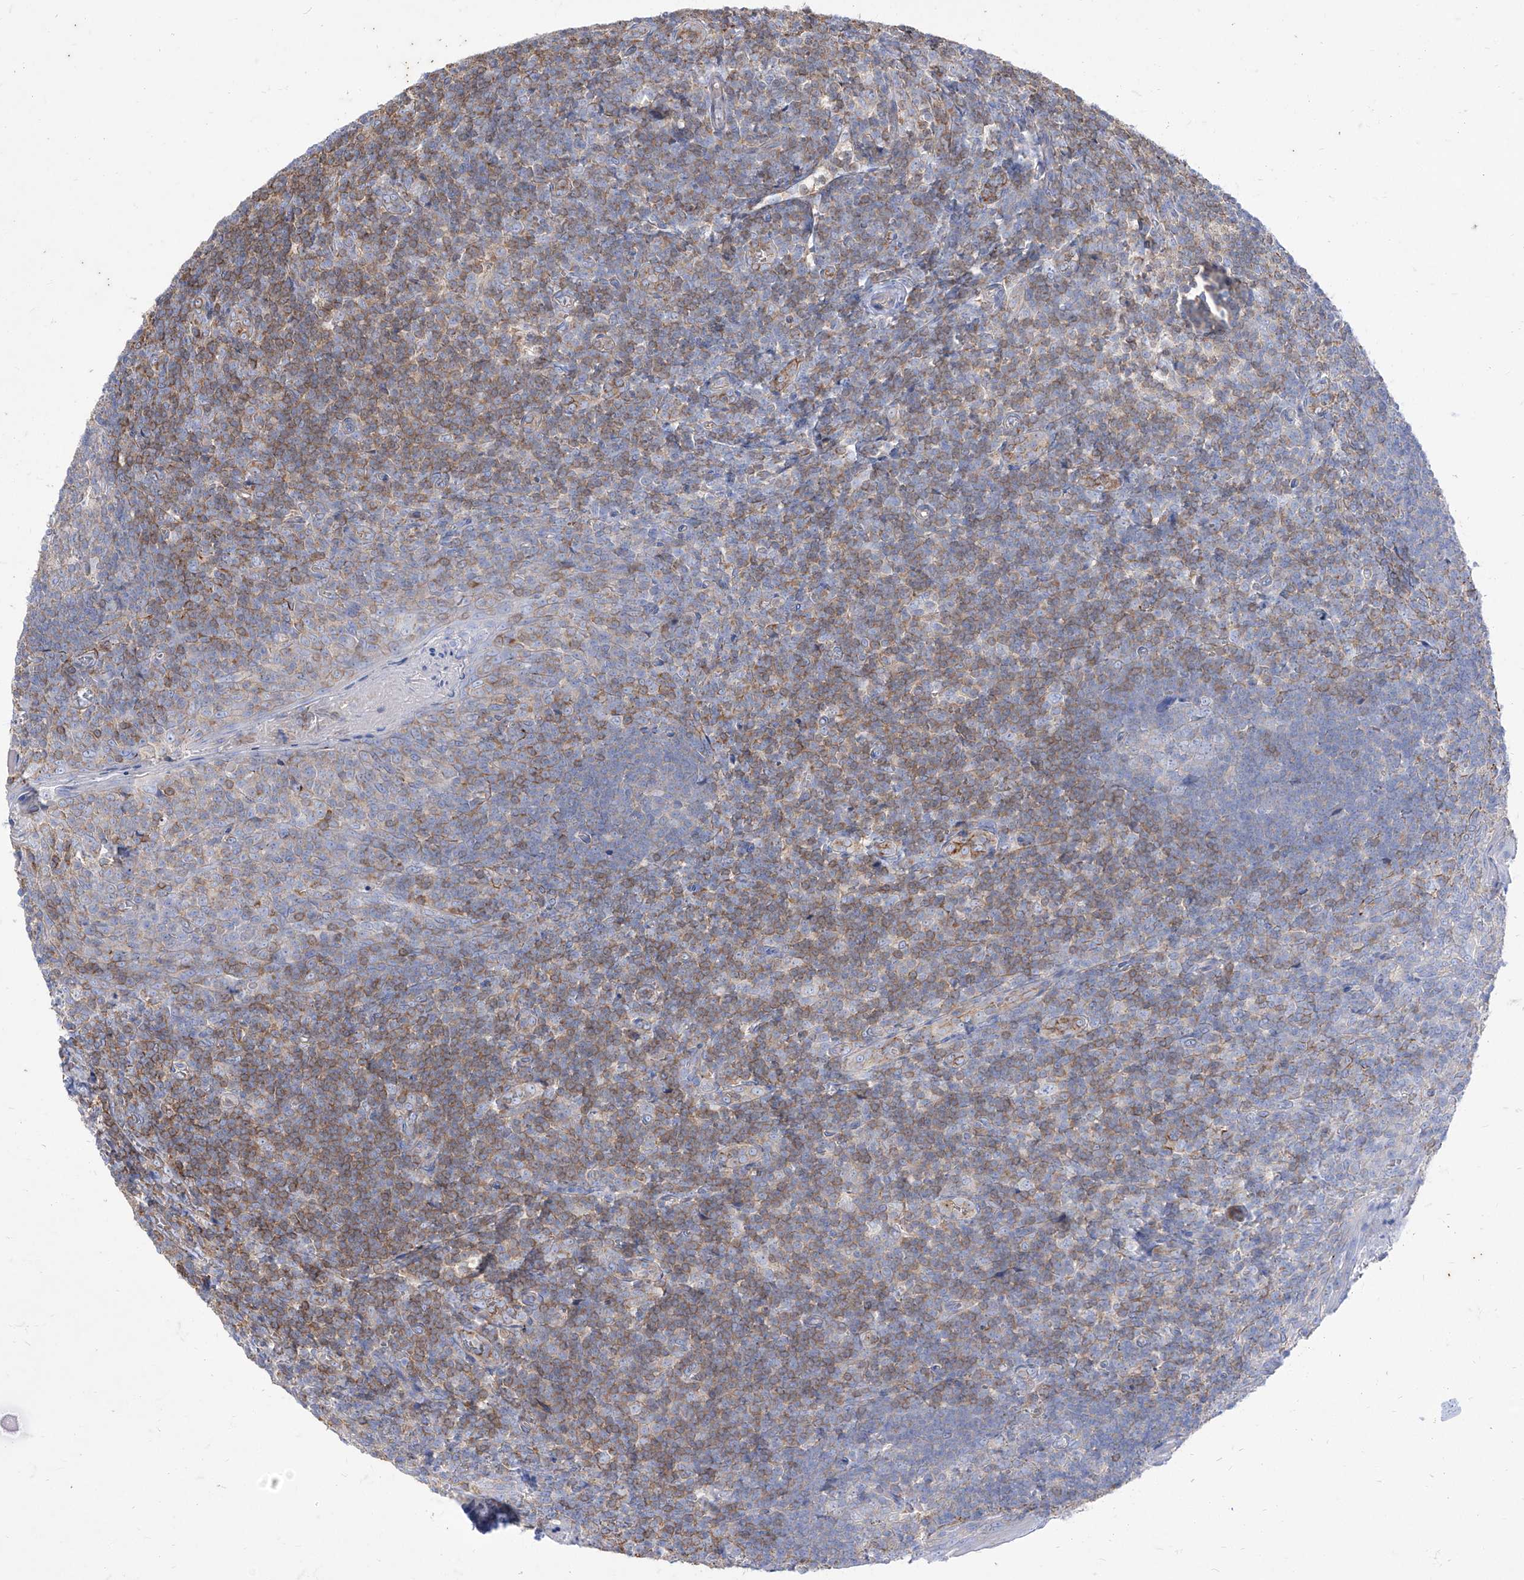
{"staining": {"intensity": "negative", "quantity": "none", "location": "none"}, "tissue": "tonsil", "cell_type": "Germinal center cells", "image_type": "normal", "snomed": [{"axis": "morphology", "description": "Normal tissue, NOS"}, {"axis": "topography", "description": "Tonsil"}], "caption": "Immunohistochemistry micrograph of benign tonsil stained for a protein (brown), which displays no expression in germinal center cells.", "gene": "C1orf74", "patient": {"sex": "male", "age": 27}}